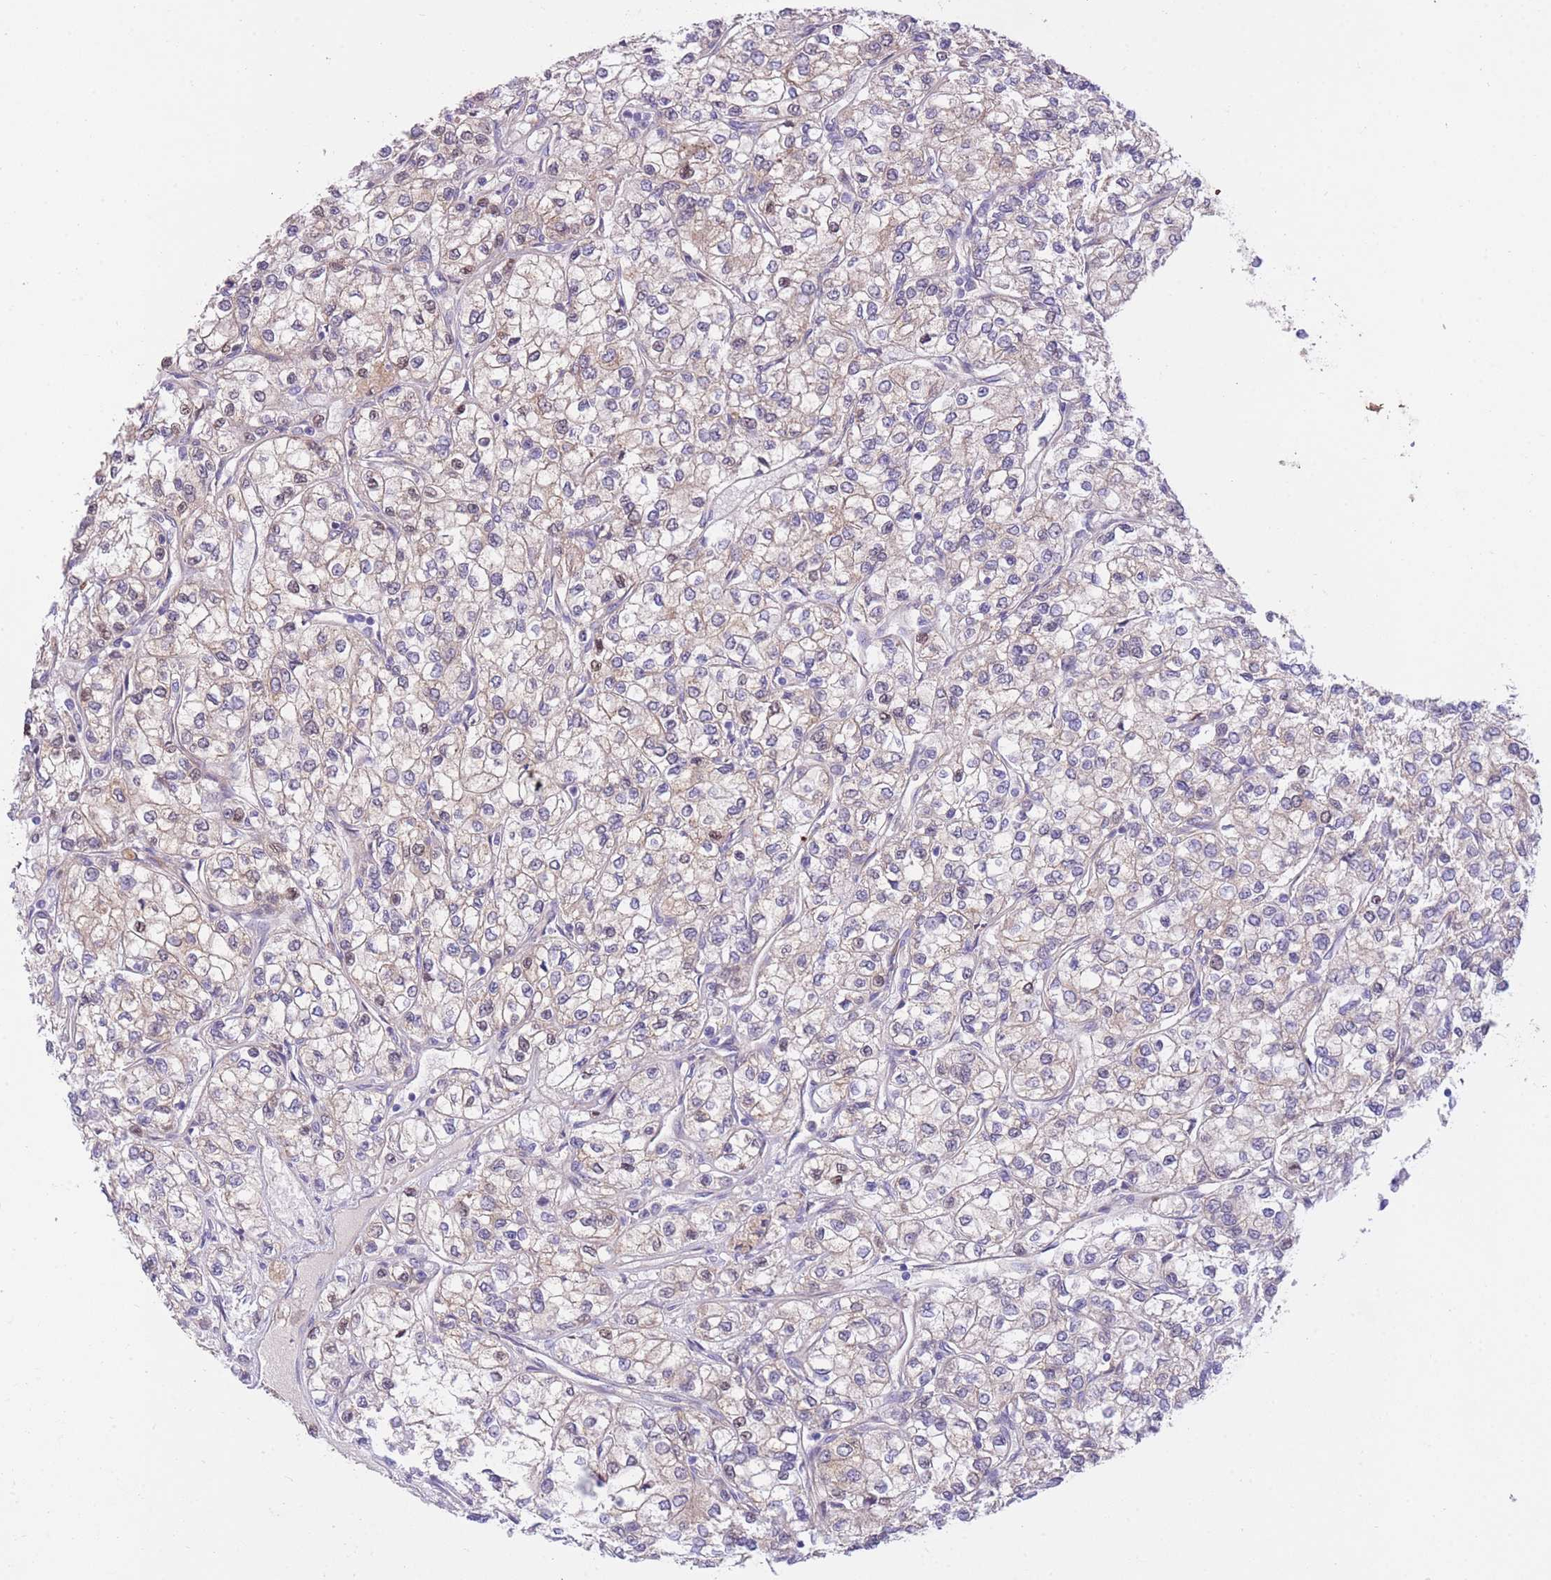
{"staining": {"intensity": "moderate", "quantity": "25%-75%", "location": "cytoplasmic/membranous,nuclear"}, "tissue": "renal cancer", "cell_type": "Tumor cells", "image_type": "cancer", "snomed": [{"axis": "morphology", "description": "Adenocarcinoma, NOS"}, {"axis": "topography", "description": "Kidney"}], "caption": "Renal adenocarcinoma stained with a protein marker shows moderate staining in tumor cells.", "gene": "CHAC1", "patient": {"sex": "male", "age": 80}}